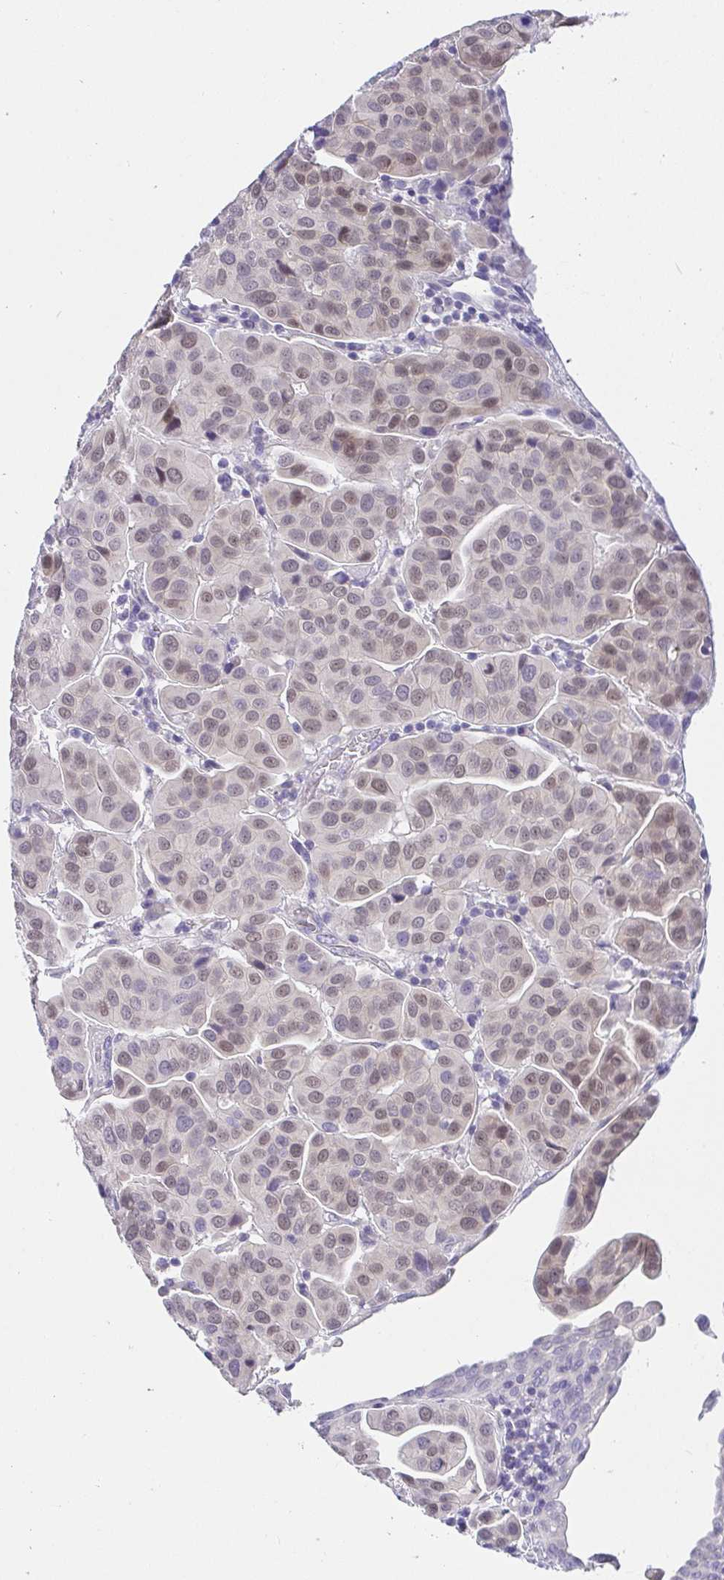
{"staining": {"intensity": "weak", "quantity": "25%-75%", "location": "nuclear"}, "tissue": "renal cancer", "cell_type": "Tumor cells", "image_type": "cancer", "snomed": [{"axis": "morphology", "description": "Adenocarcinoma, NOS"}, {"axis": "topography", "description": "Urinary bladder"}], "caption": "This histopathology image reveals renal cancer stained with immunohistochemistry to label a protein in brown. The nuclear of tumor cells show weak positivity for the protein. Nuclei are counter-stained blue.", "gene": "VGLL1", "patient": {"sex": "male", "age": 61}}